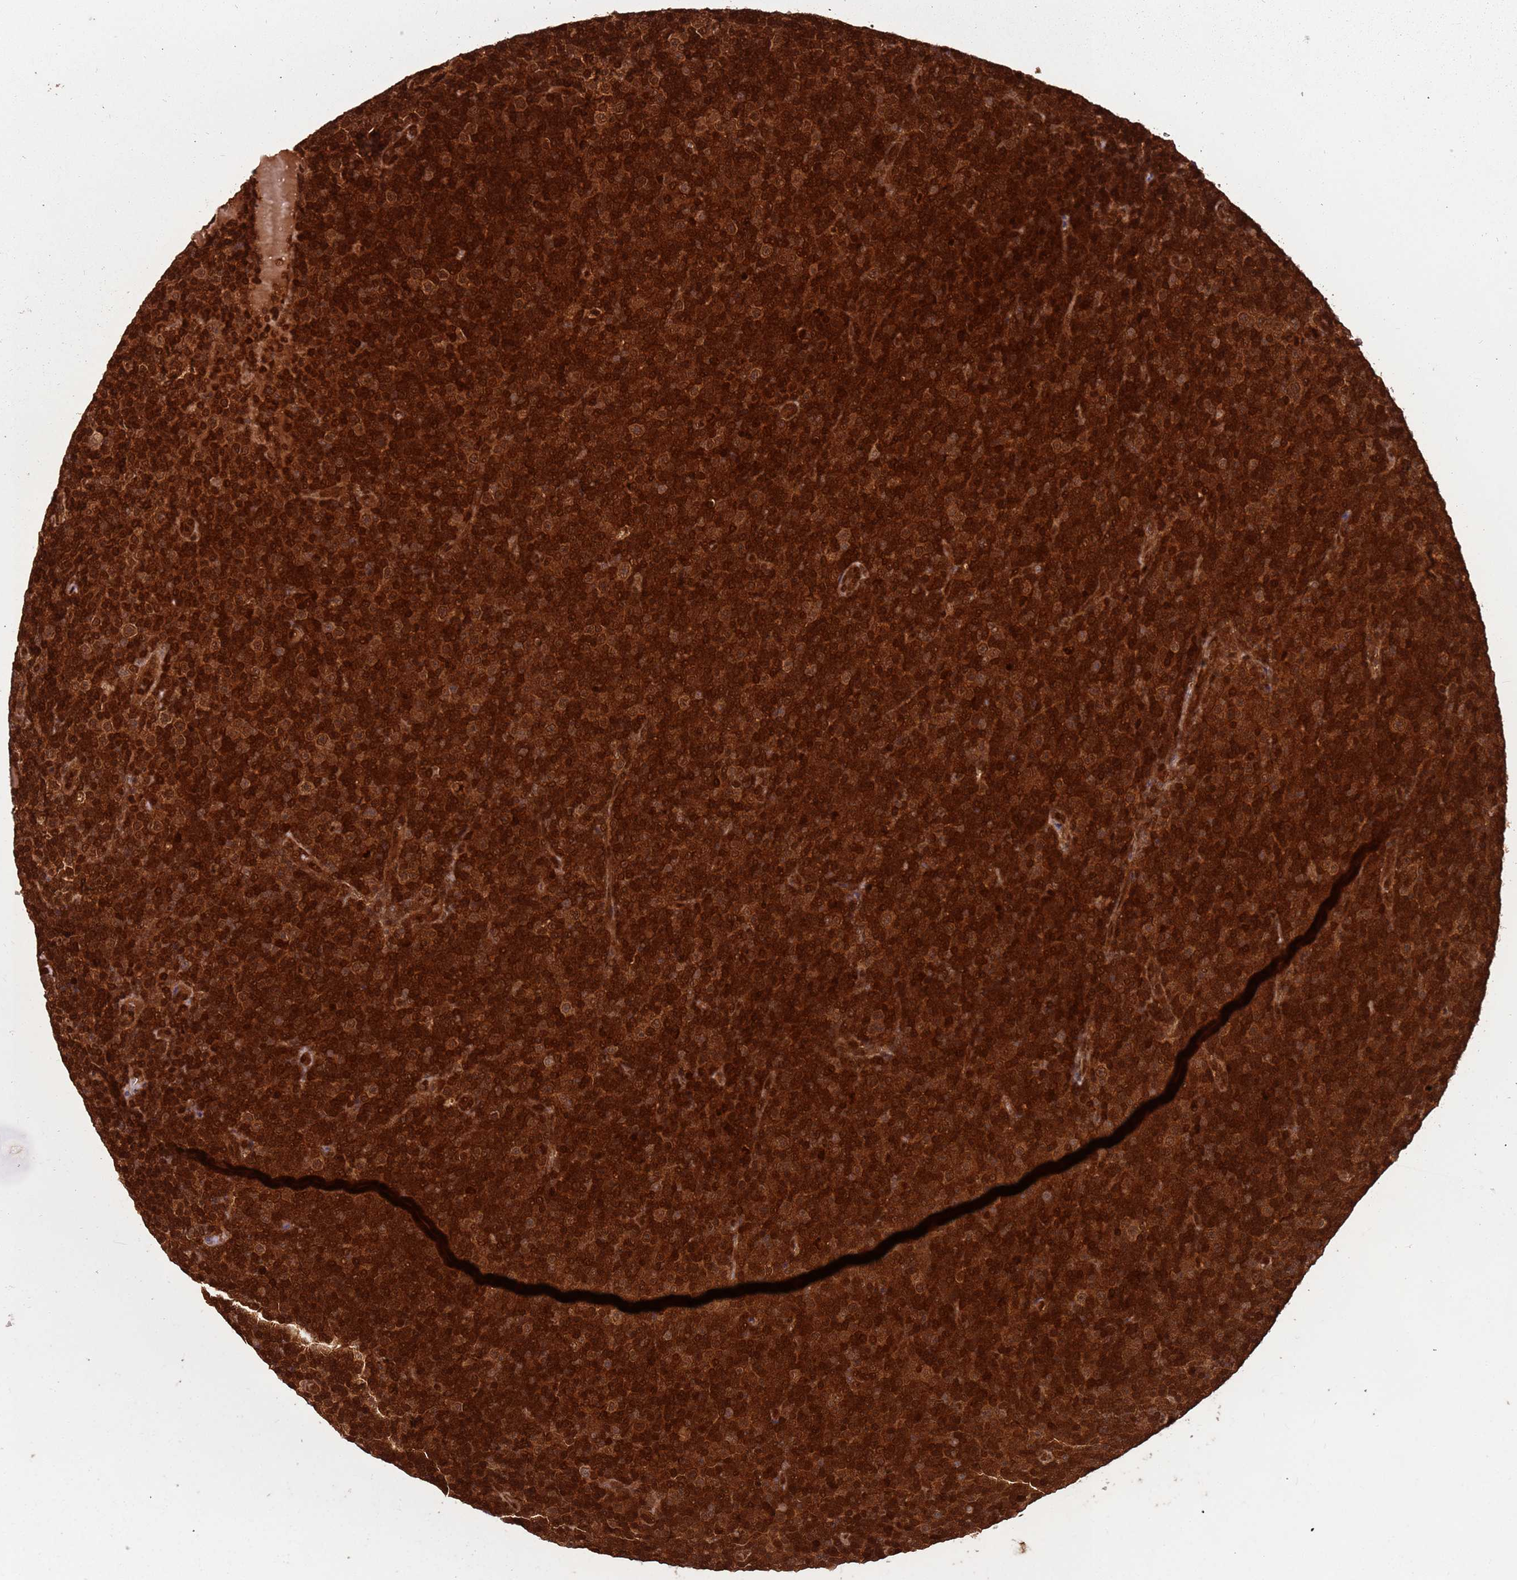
{"staining": {"intensity": "strong", "quantity": ">75%", "location": "cytoplasmic/membranous,nuclear"}, "tissue": "lymphoma", "cell_type": "Tumor cells", "image_type": "cancer", "snomed": [{"axis": "morphology", "description": "Malignant lymphoma, non-Hodgkin's type, Low grade"}, {"axis": "topography", "description": "Lymph node"}], "caption": "High-power microscopy captured an IHC image of low-grade malignant lymphoma, non-Hodgkin's type, revealing strong cytoplasmic/membranous and nuclear expression in about >75% of tumor cells.", "gene": "PGLS", "patient": {"sex": "female", "age": 67}}